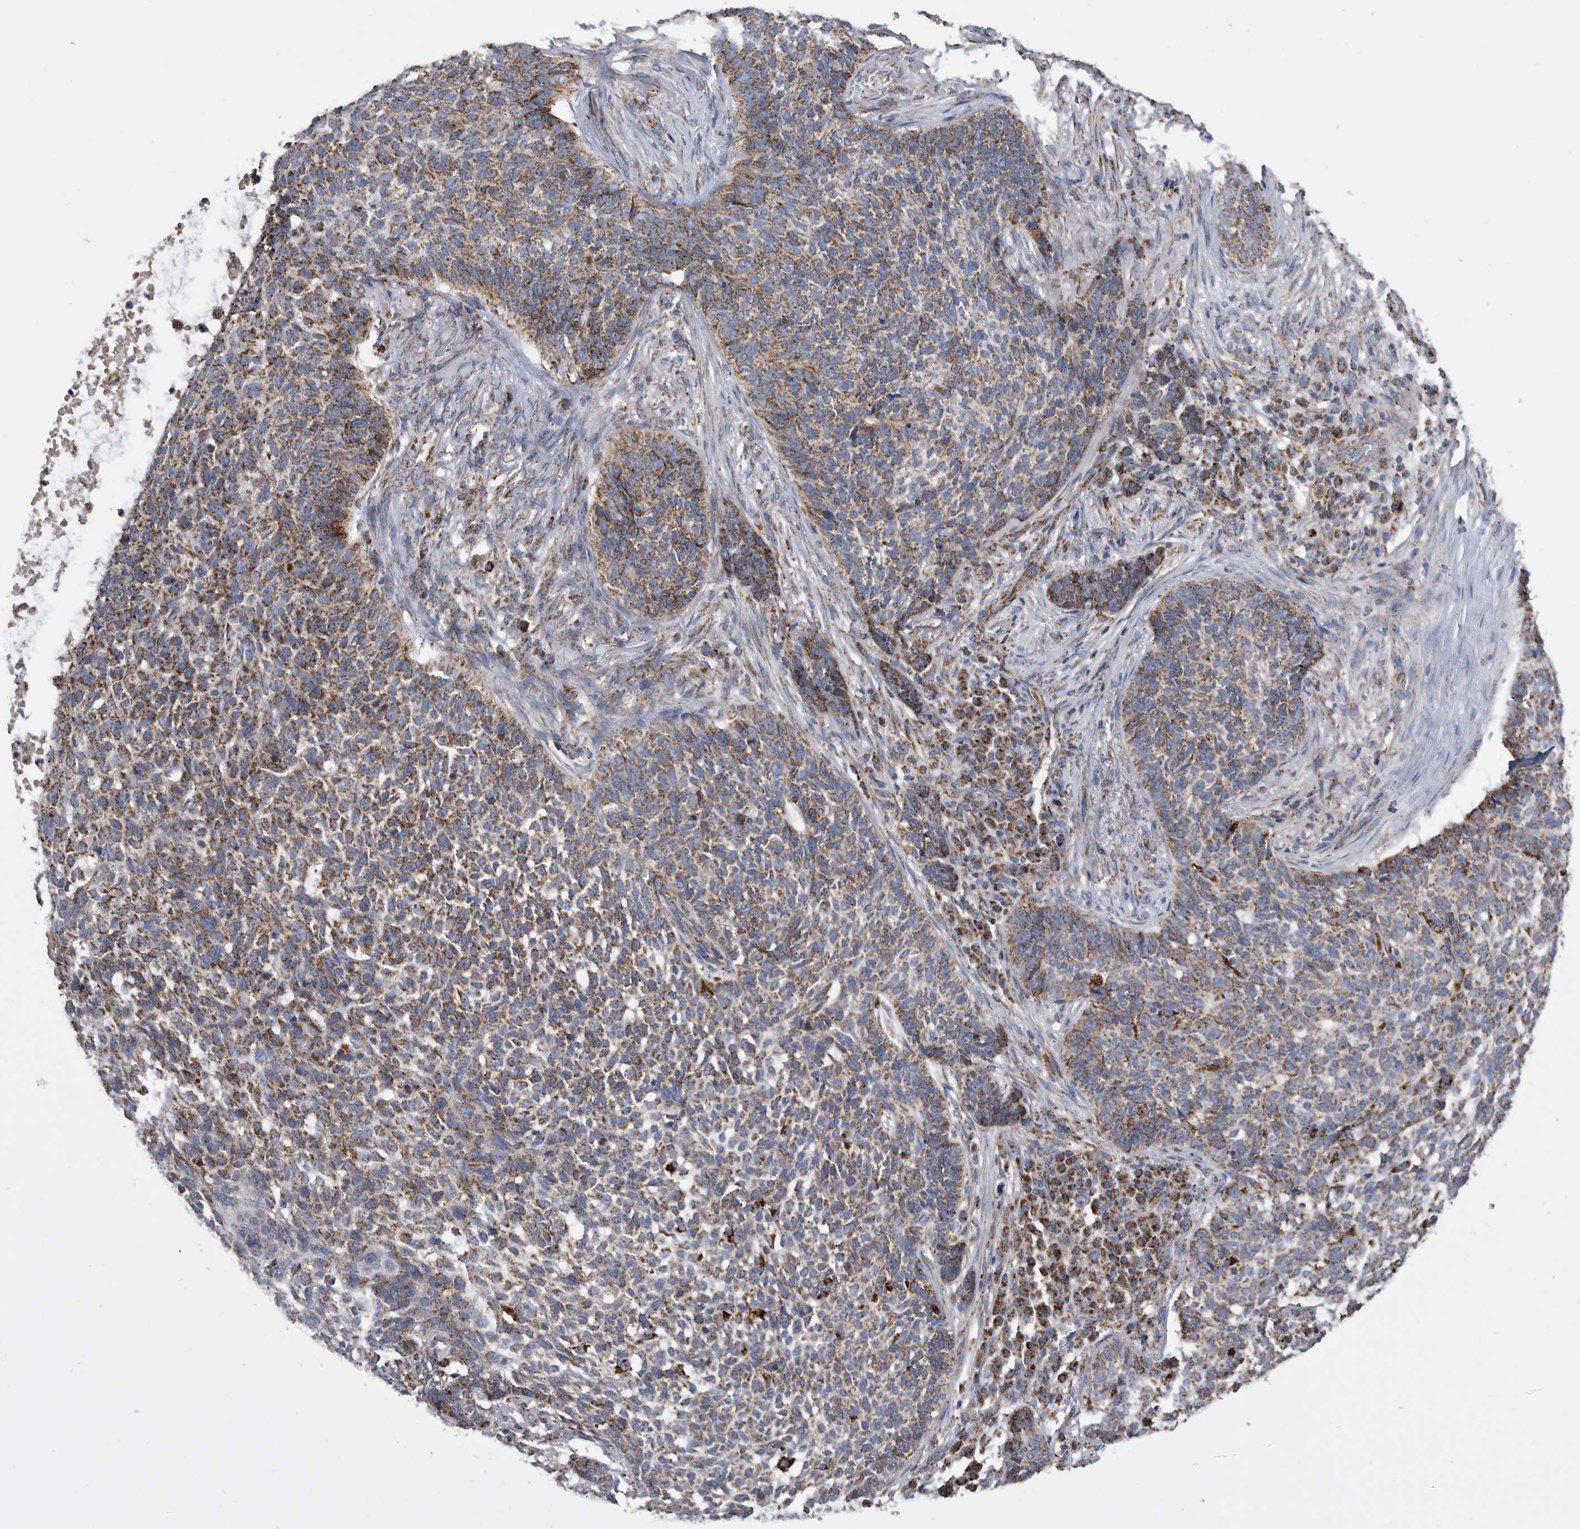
{"staining": {"intensity": "moderate", "quantity": ">75%", "location": "cytoplasmic/membranous"}, "tissue": "skin cancer", "cell_type": "Tumor cells", "image_type": "cancer", "snomed": [{"axis": "morphology", "description": "Basal cell carcinoma"}, {"axis": "topography", "description": "Skin"}], "caption": "IHC micrograph of skin cancer stained for a protein (brown), which demonstrates medium levels of moderate cytoplasmic/membranous expression in approximately >75% of tumor cells.", "gene": "WFDC1", "patient": {"sex": "male", "age": 85}}